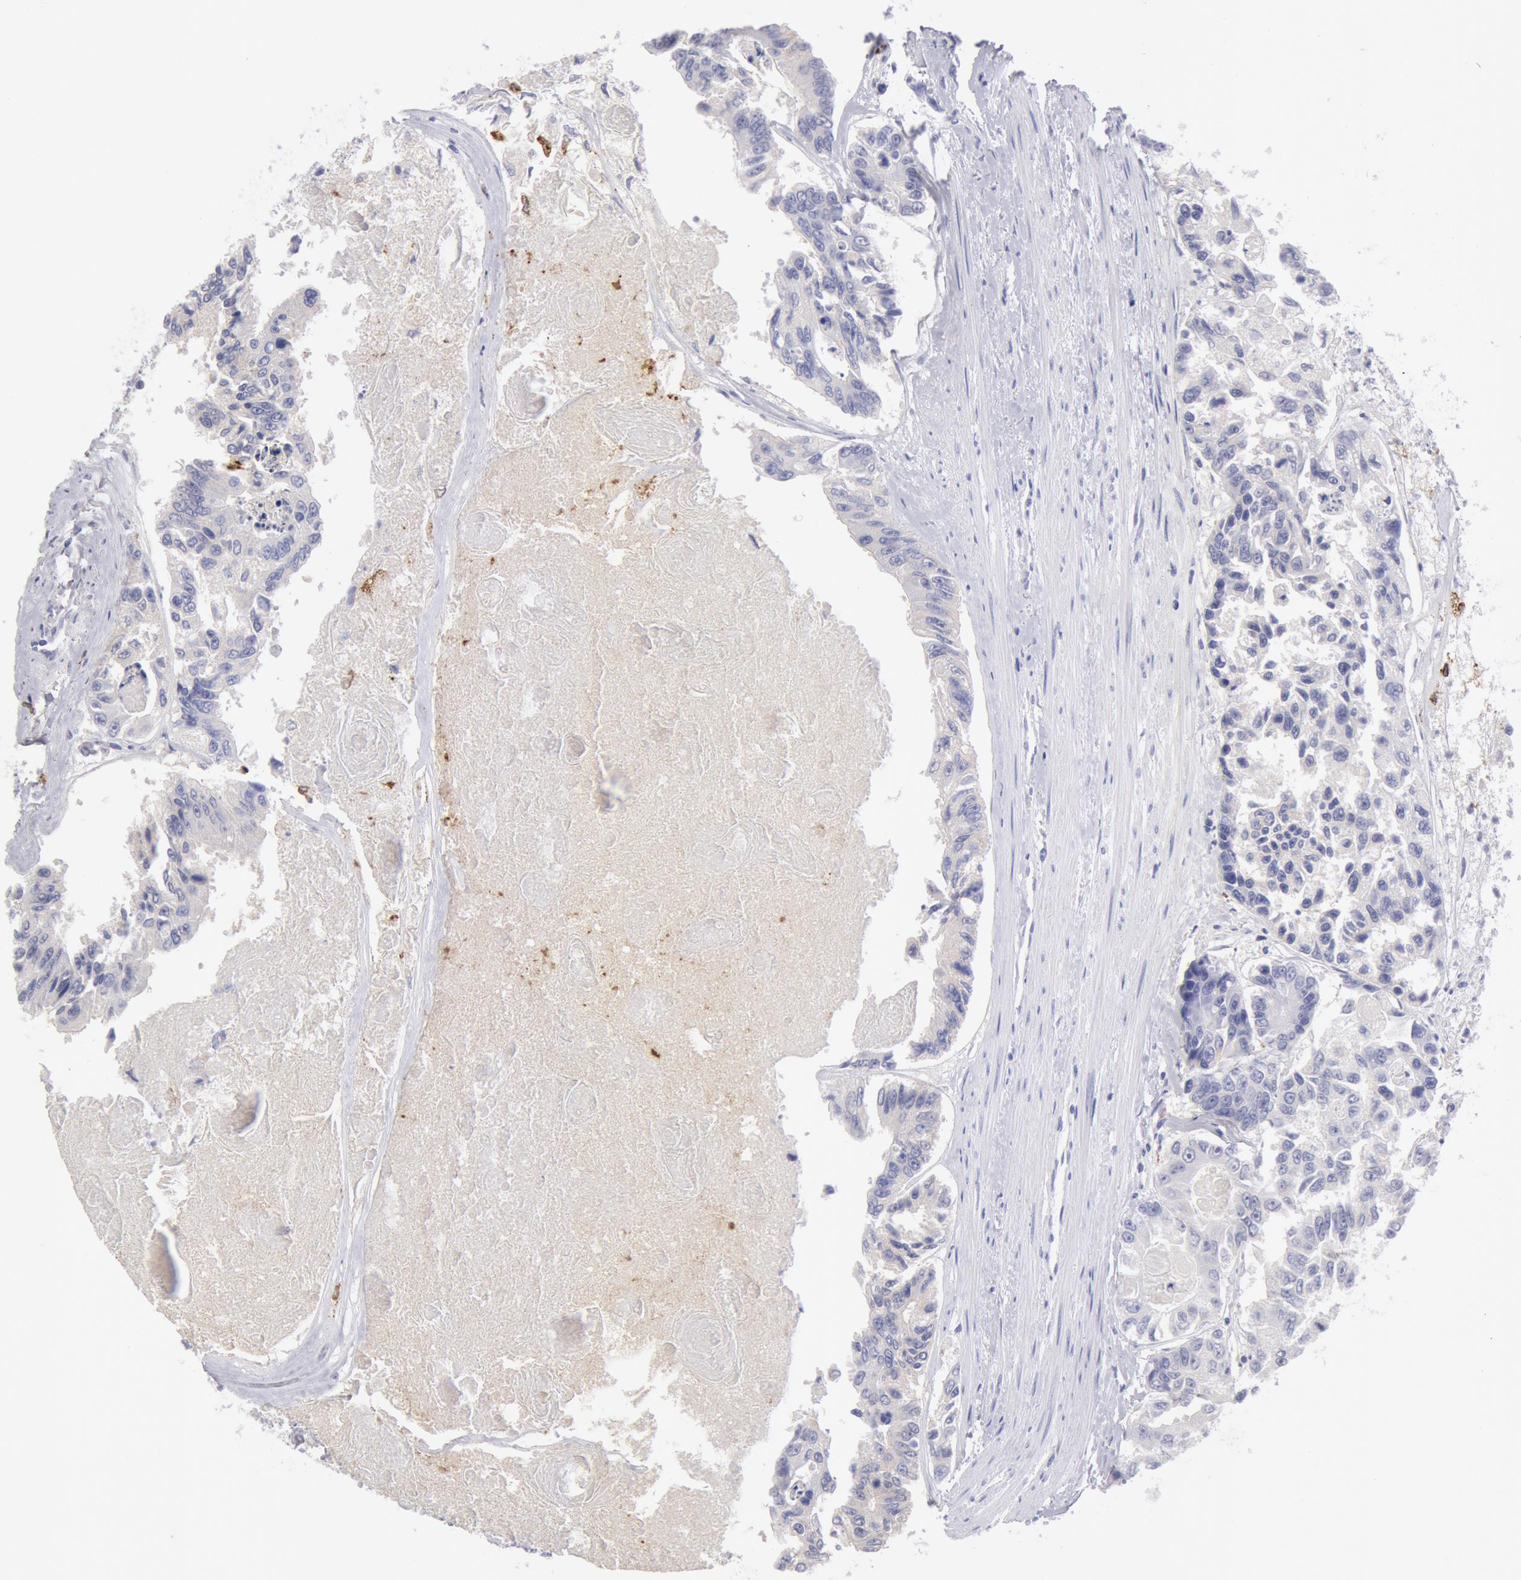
{"staining": {"intensity": "negative", "quantity": "none", "location": "none"}, "tissue": "colorectal cancer", "cell_type": "Tumor cells", "image_type": "cancer", "snomed": [{"axis": "morphology", "description": "Adenocarcinoma, NOS"}, {"axis": "topography", "description": "Colon"}], "caption": "An IHC histopathology image of colorectal adenocarcinoma is shown. There is no staining in tumor cells of colorectal adenocarcinoma.", "gene": "FCN1", "patient": {"sex": "female", "age": 86}}